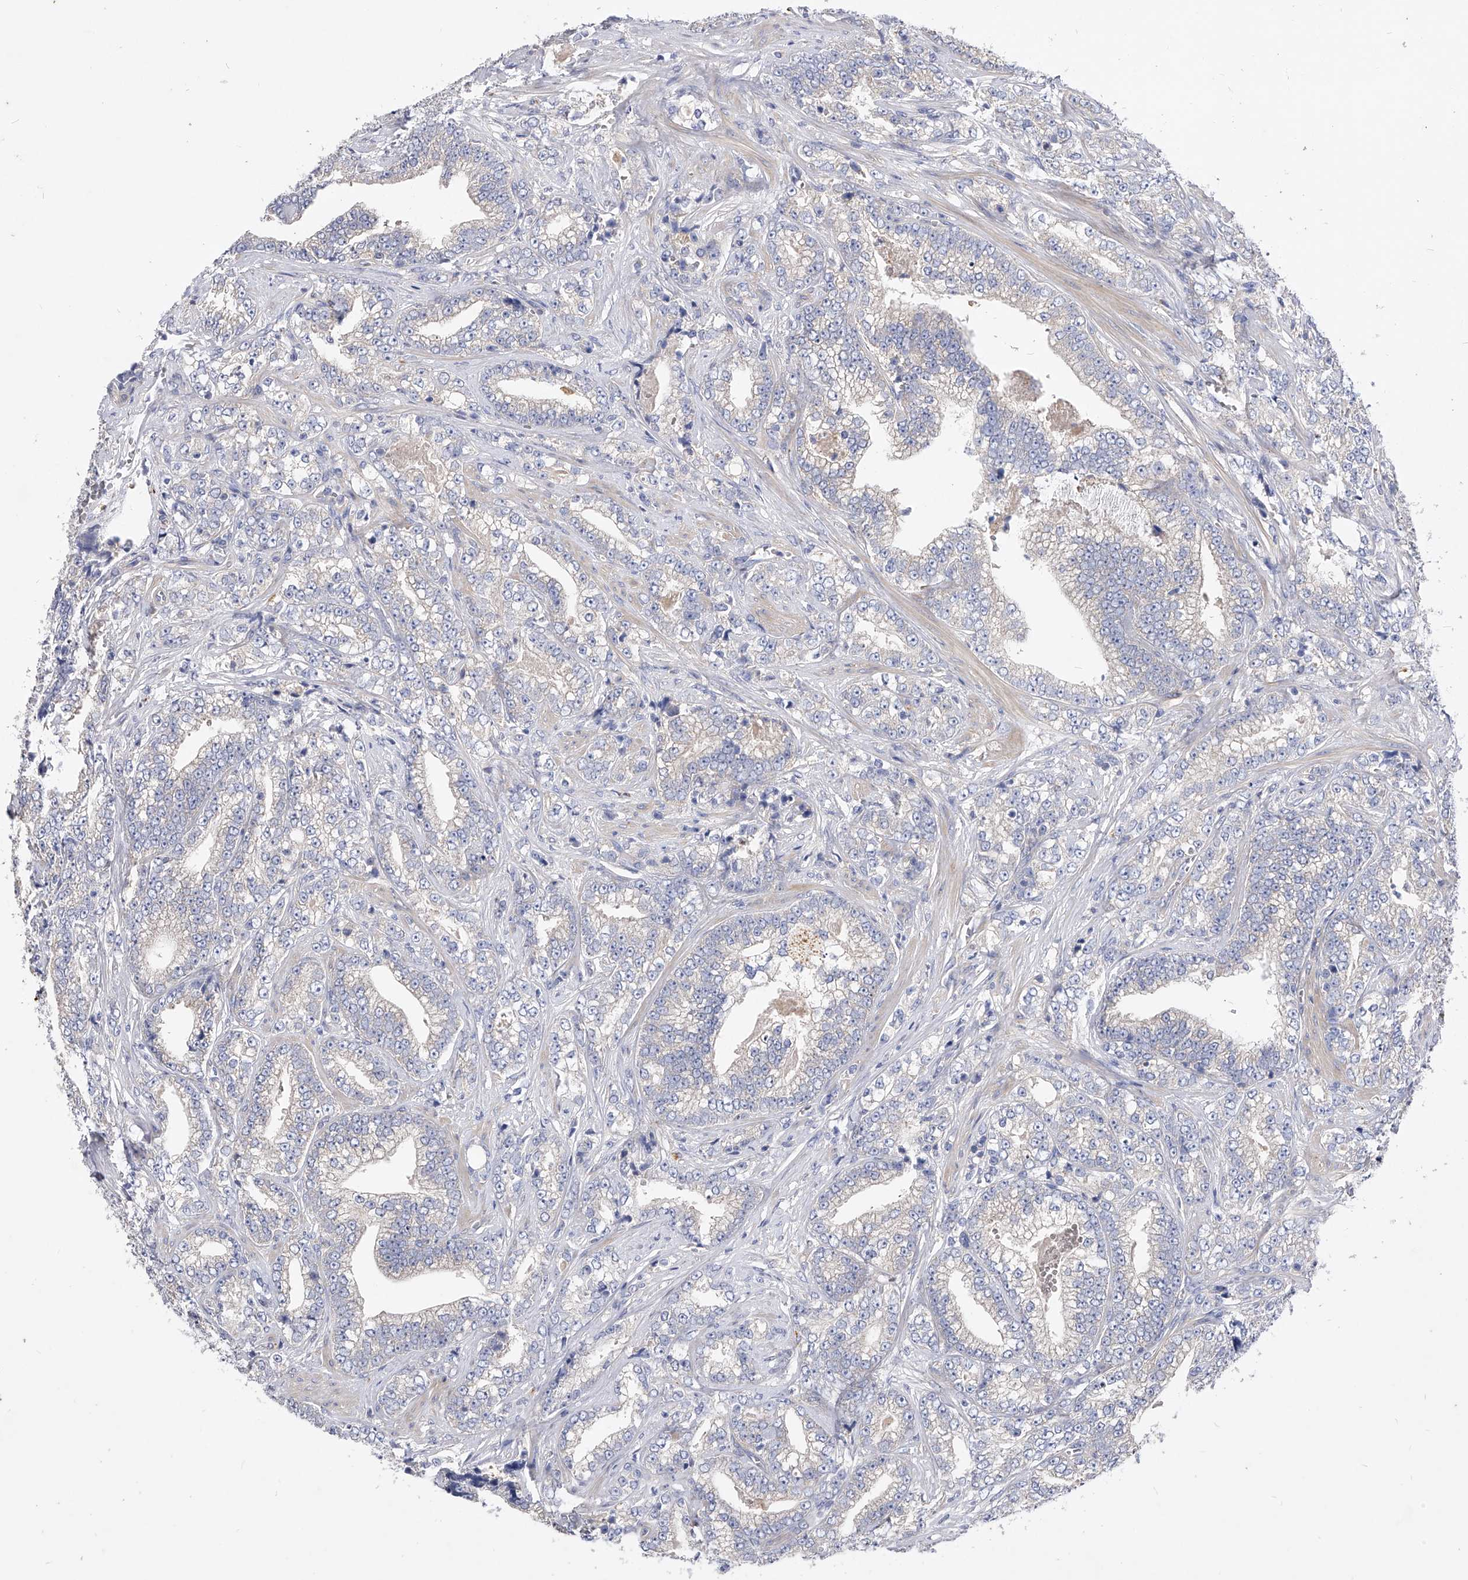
{"staining": {"intensity": "negative", "quantity": "none", "location": "none"}, "tissue": "prostate cancer", "cell_type": "Tumor cells", "image_type": "cancer", "snomed": [{"axis": "morphology", "description": "Adenocarcinoma, High grade"}, {"axis": "topography", "description": "Prostate and seminal vesicle, NOS"}], "caption": "This image is of adenocarcinoma (high-grade) (prostate) stained with immunohistochemistry to label a protein in brown with the nuclei are counter-stained blue. There is no positivity in tumor cells.", "gene": "PPP5C", "patient": {"sex": "male", "age": 67}}